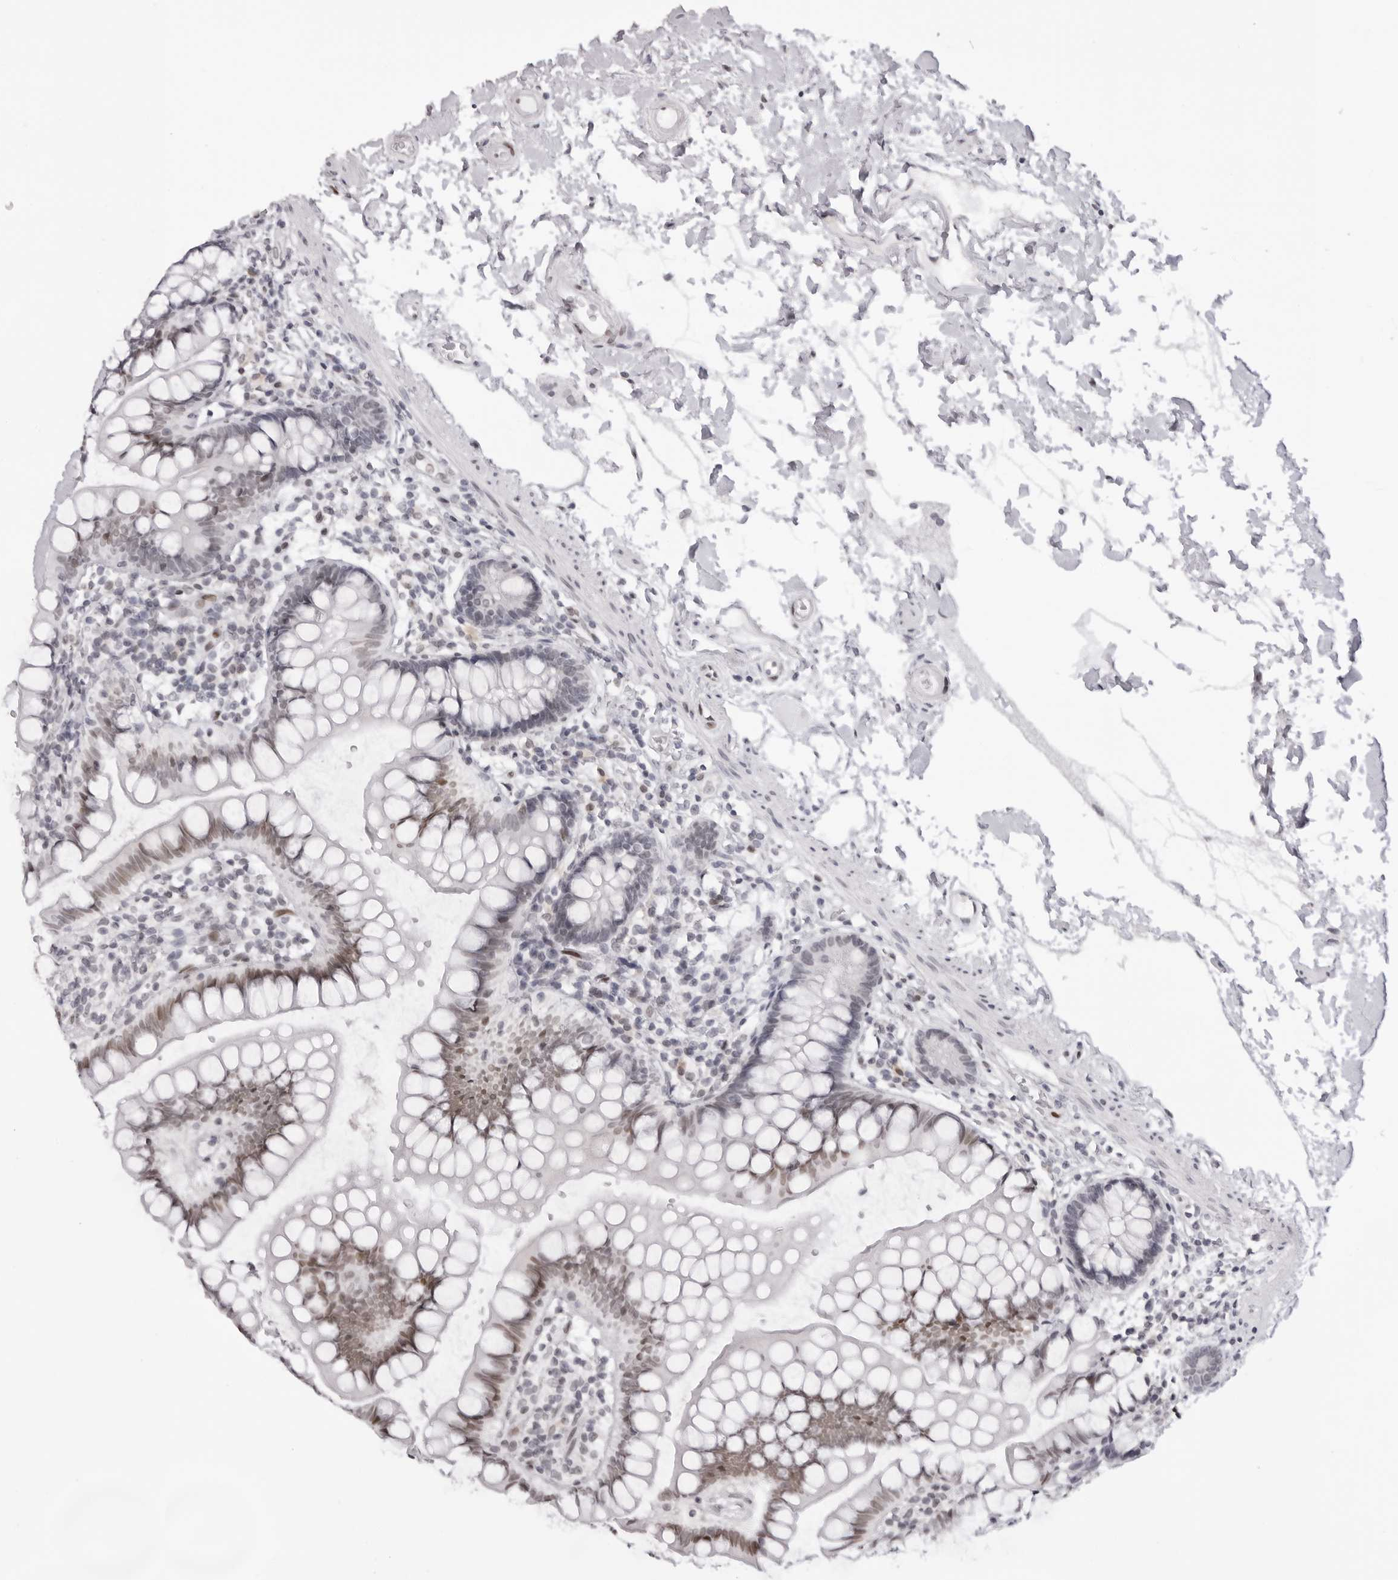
{"staining": {"intensity": "weak", "quantity": "25%-75%", "location": "nuclear"}, "tissue": "small intestine", "cell_type": "Glandular cells", "image_type": "normal", "snomed": [{"axis": "morphology", "description": "Normal tissue, NOS"}, {"axis": "topography", "description": "Small intestine"}], "caption": "Protein staining exhibits weak nuclear staining in approximately 25%-75% of glandular cells in unremarkable small intestine.", "gene": "MAFK", "patient": {"sex": "female", "age": 84}}